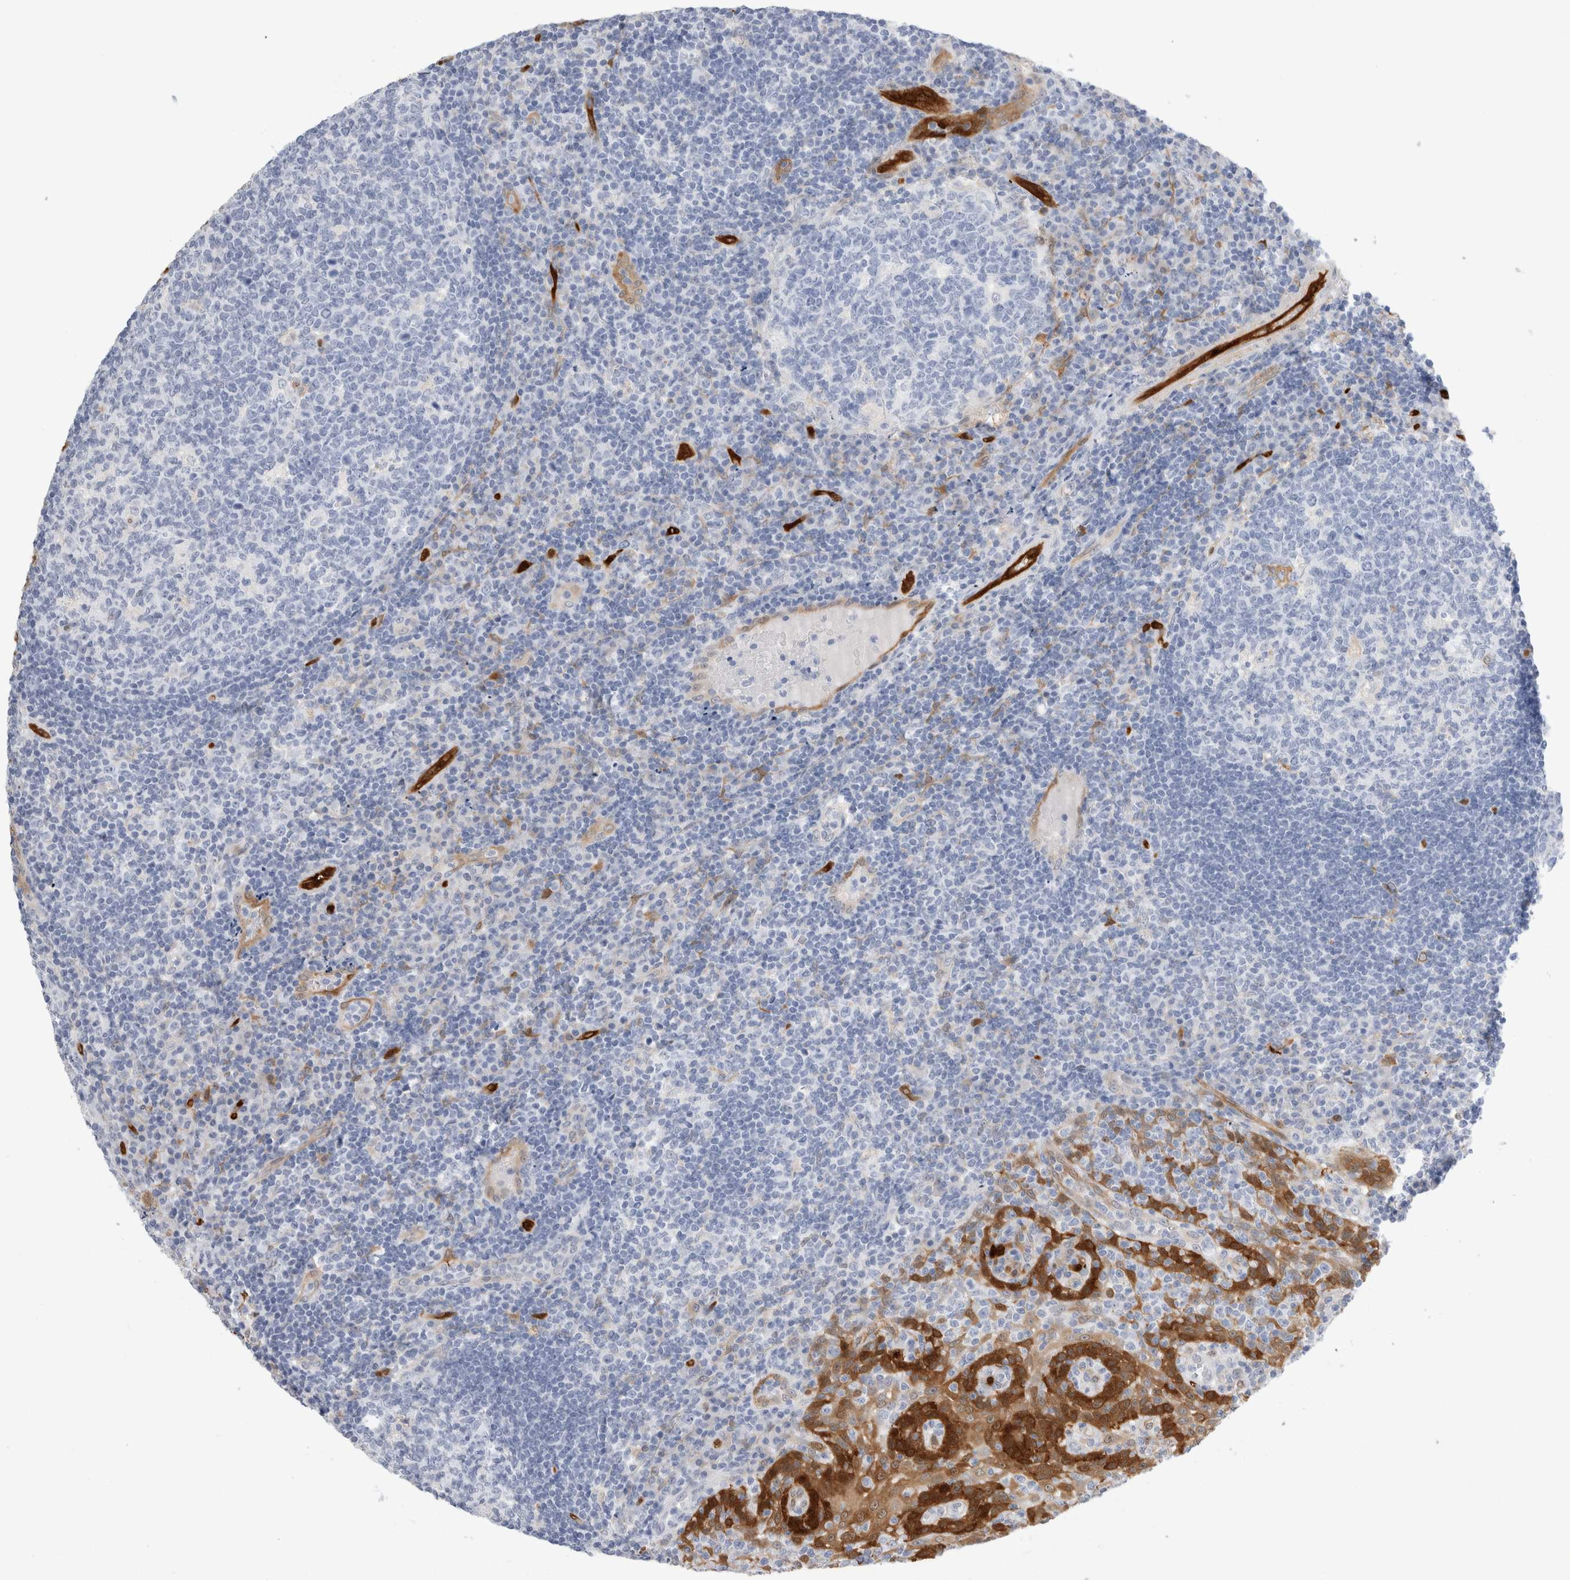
{"staining": {"intensity": "negative", "quantity": "none", "location": "none"}, "tissue": "tonsil", "cell_type": "Germinal center cells", "image_type": "normal", "snomed": [{"axis": "morphology", "description": "Normal tissue, NOS"}, {"axis": "topography", "description": "Tonsil"}], "caption": "This is a histopathology image of immunohistochemistry (IHC) staining of normal tonsil, which shows no staining in germinal center cells.", "gene": "NAPEPLD", "patient": {"sex": "female", "age": 40}}